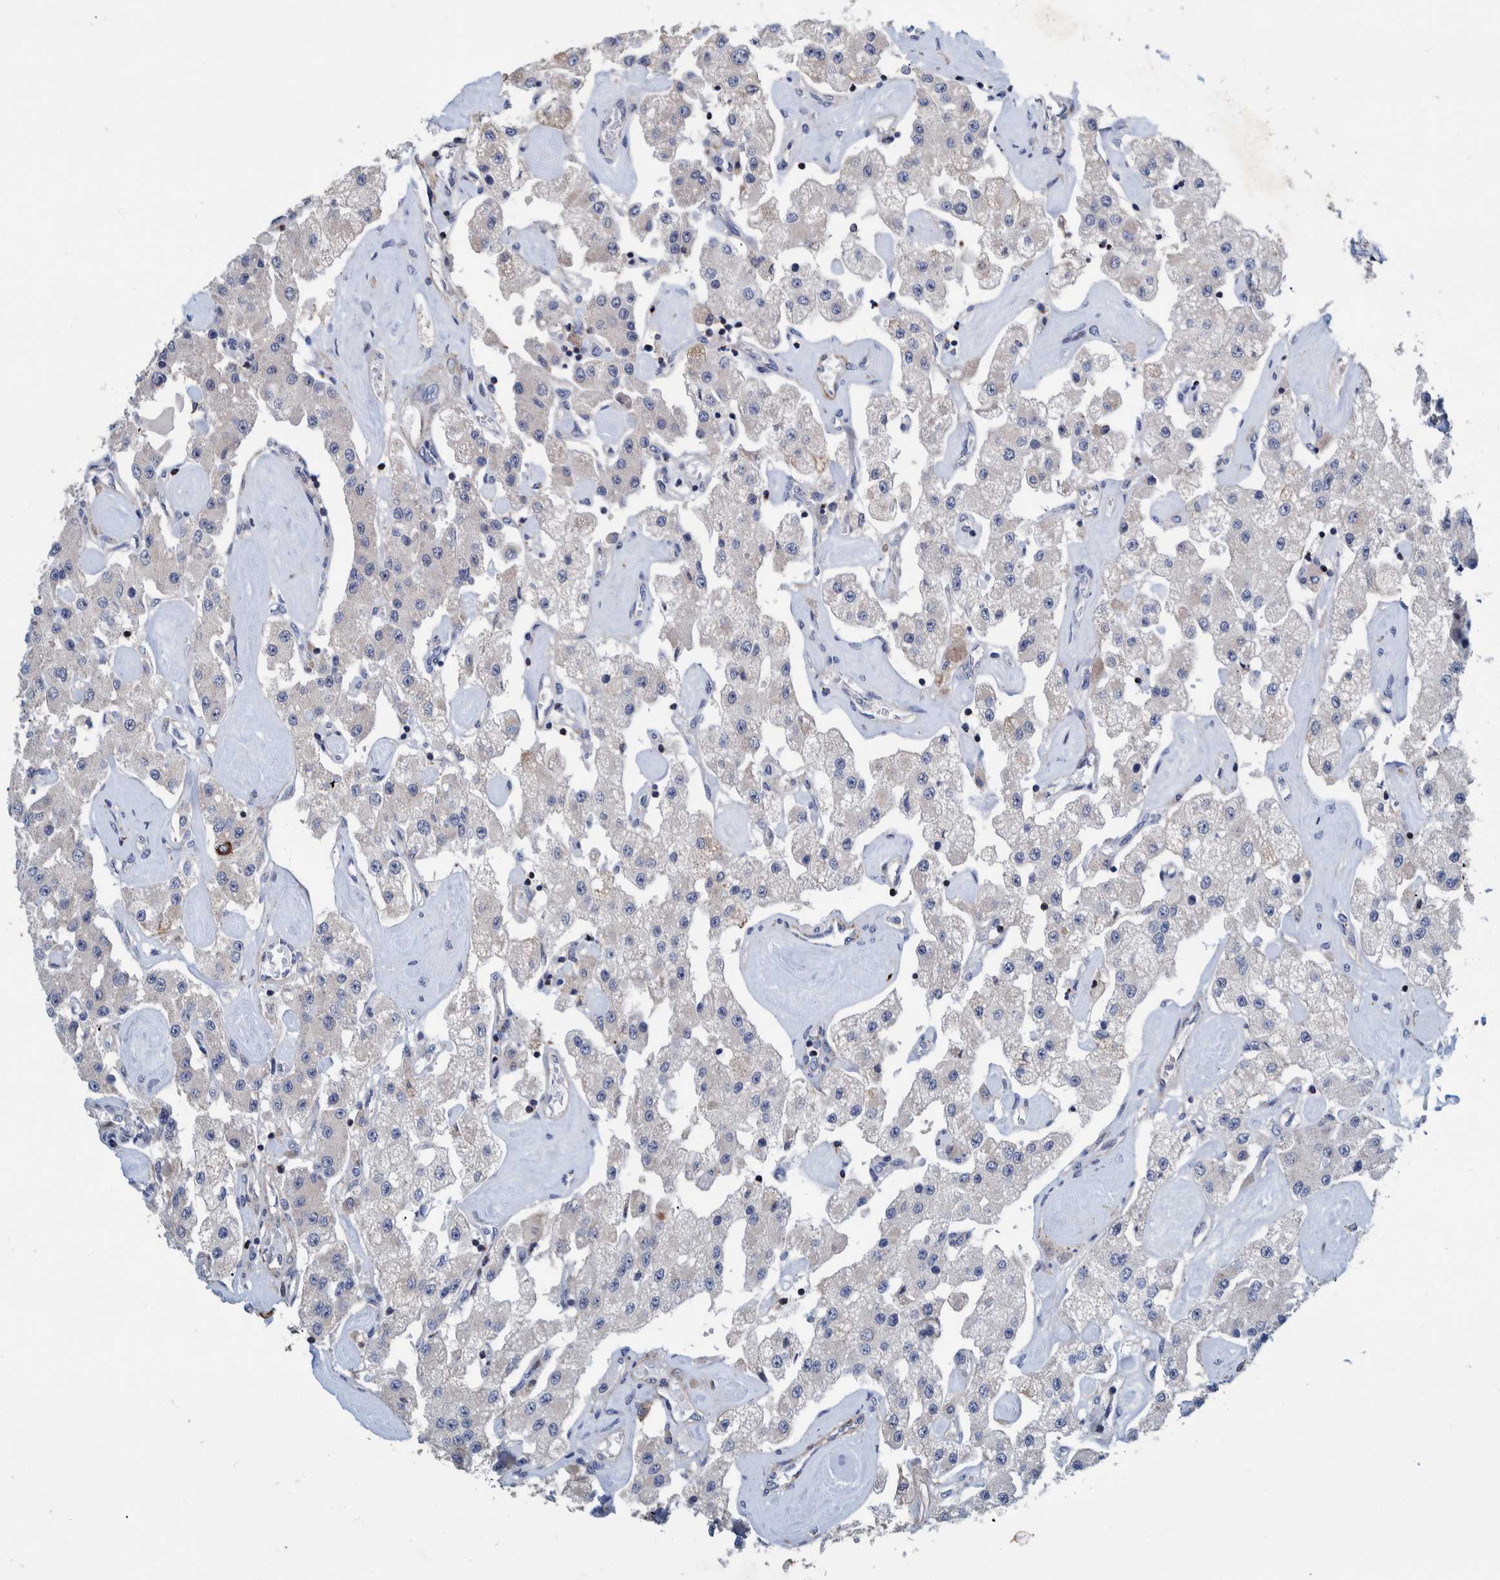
{"staining": {"intensity": "negative", "quantity": "none", "location": "none"}, "tissue": "carcinoid", "cell_type": "Tumor cells", "image_type": "cancer", "snomed": [{"axis": "morphology", "description": "Carcinoid, malignant, NOS"}, {"axis": "topography", "description": "Pancreas"}], "caption": "Tumor cells show no significant positivity in carcinoid.", "gene": "MKS1", "patient": {"sex": "male", "age": 41}}